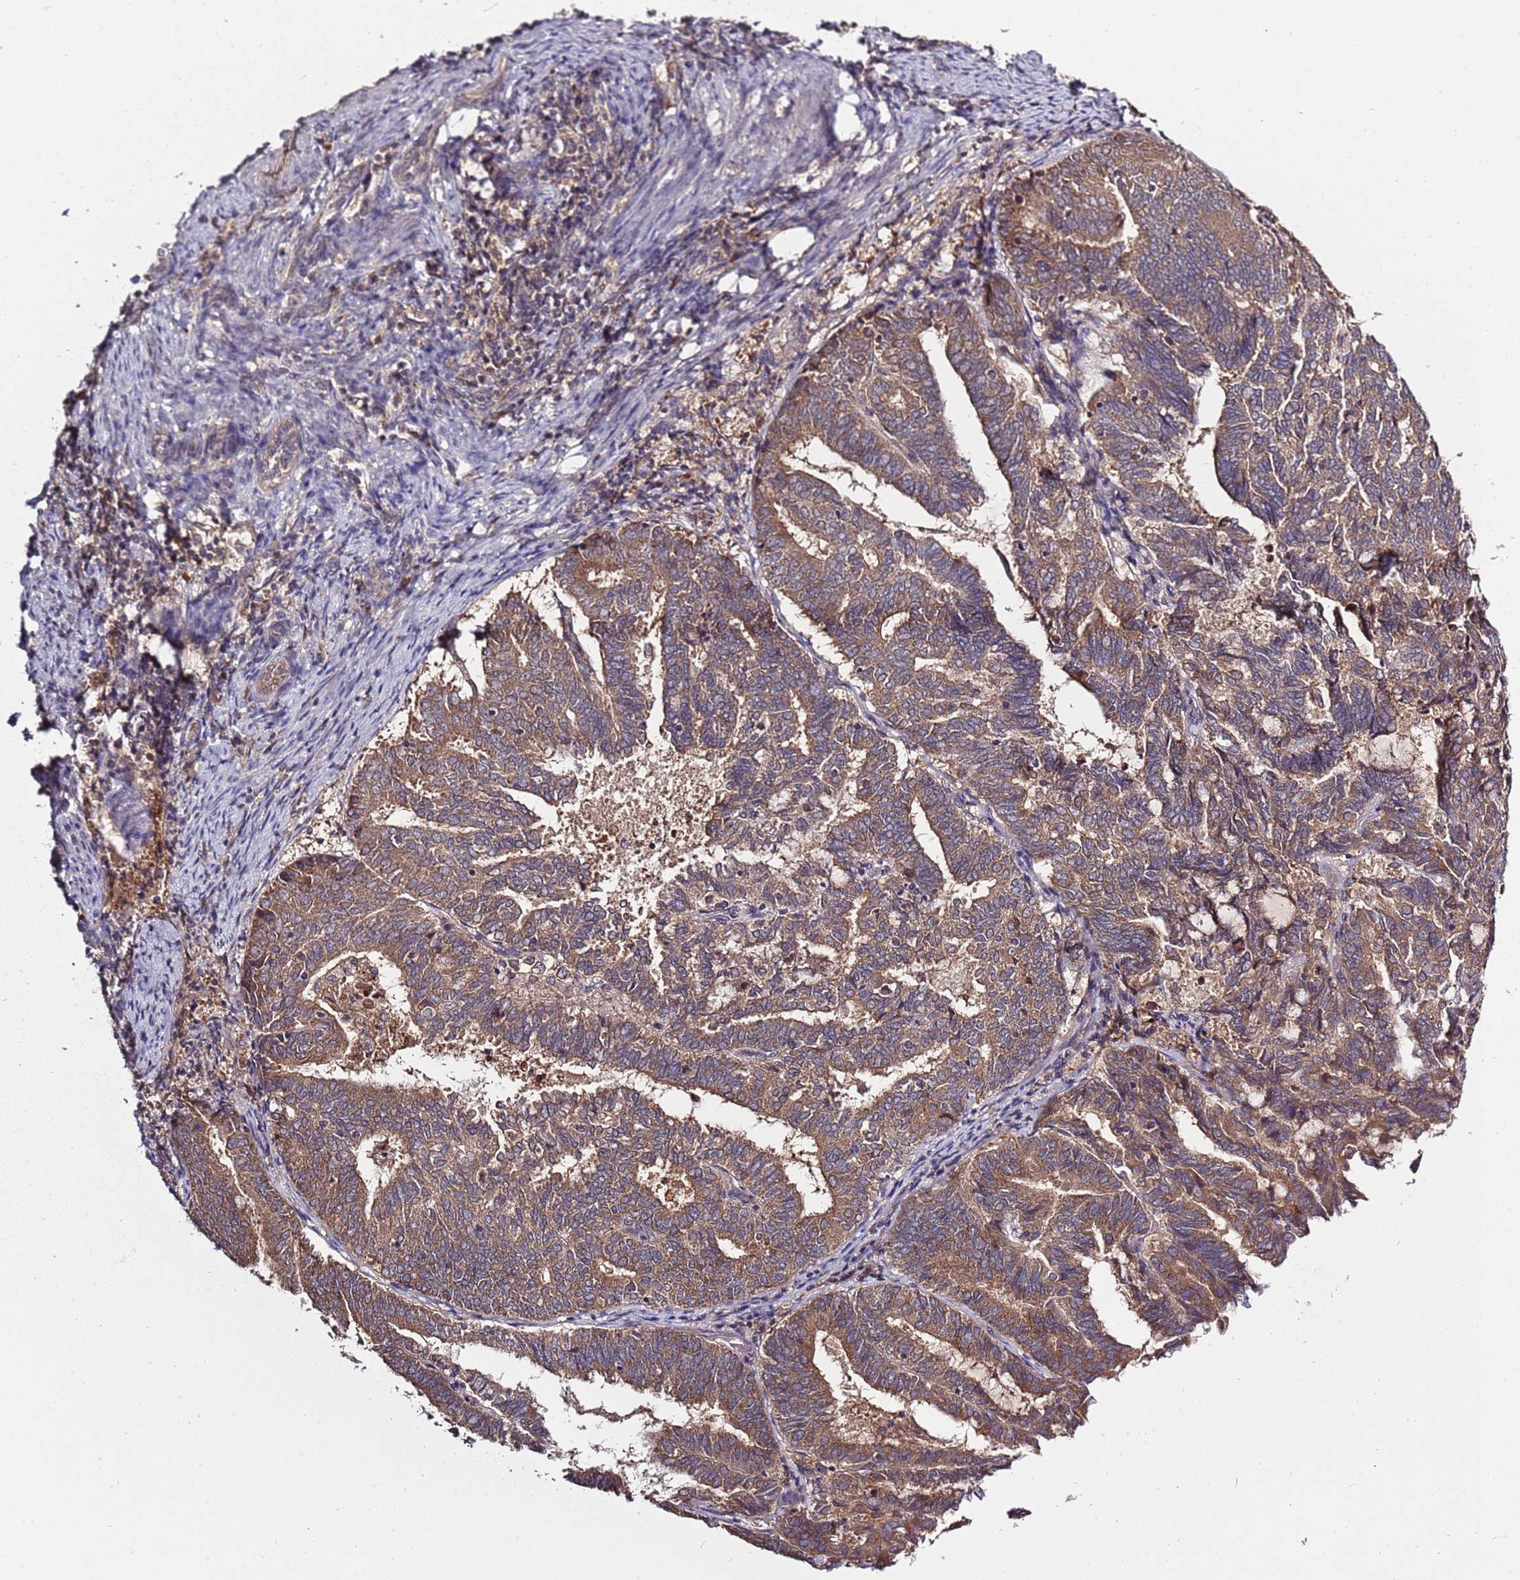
{"staining": {"intensity": "moderate", "quantity": ">75%", "location": "cytoplasmic/membranous"}, "tissue": "endometrial cancer", "cell_type": "Tumor cells", "image_type": "cancer", "snomed": [{"axis": "morphology", "description": "Adenocarcinoma, NOS"}, {"axis": "topography", "description": "Endometrium"}], "caption": "Tumor cells reveal medium levels of moderate cytoplasmic/membranous positivity in approximately >75% of cells in endometrial cancer (adenocarcinoma). Immunohistochemistry stains the protein in brown and the nuclei are stained blue.", "gene": "USP32", "patient": {"sex": "female", "age": 80}}